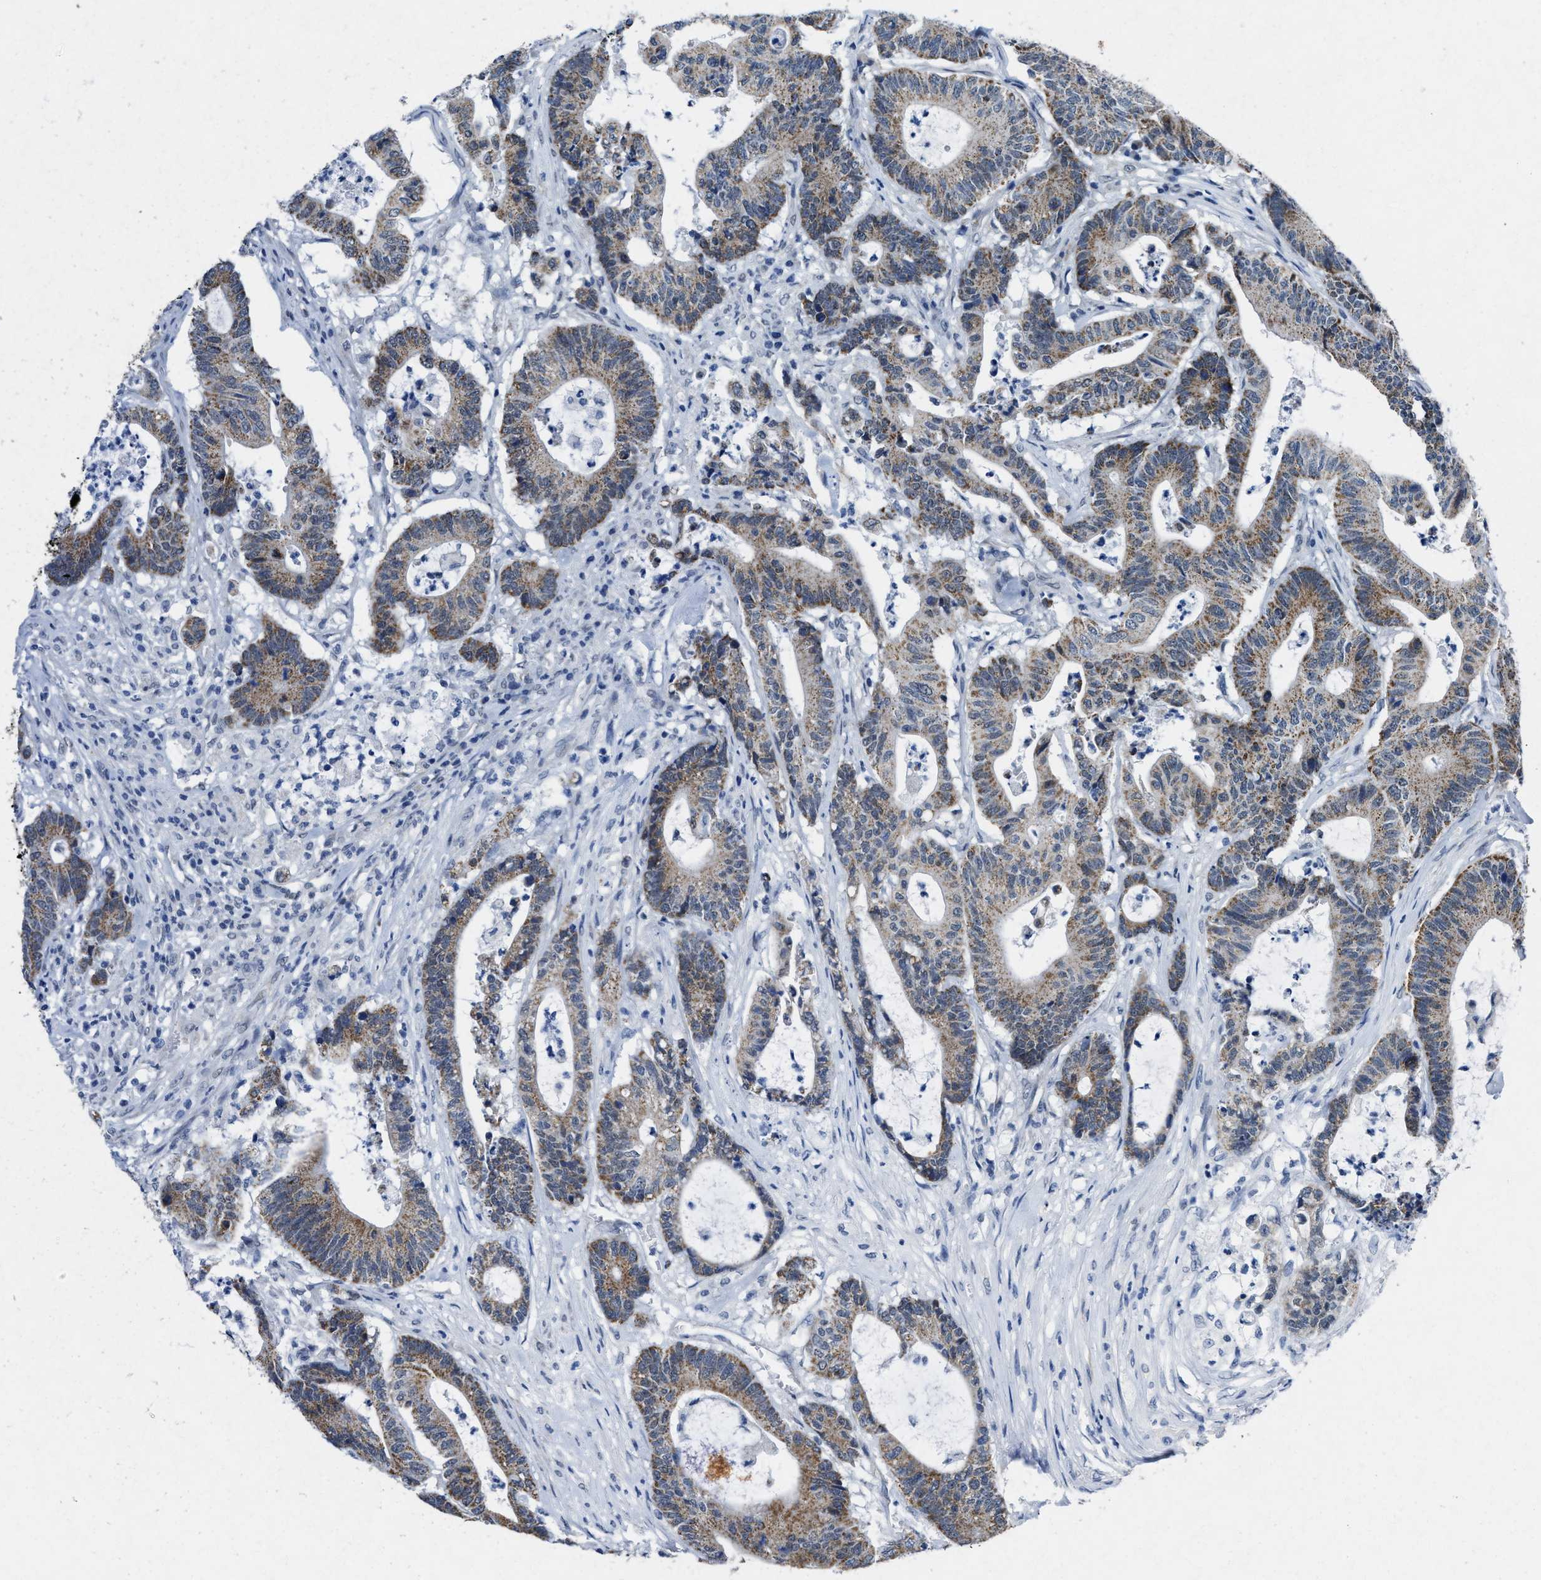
{"staining": {"intensity": "moderate", "quantity": ">75%", "location": "cytoplasmic/membranous"}, "tissue": "colorectal cancer", "cell_type": "Tumor cells", "image_type": "cancer", "snomed": [{"axis": "morphology", "description": "Adenocarcinoma, NOS"}, {"axis": "topography", "description": "Colon"}], "caption": "Immunohistochemical staining of human adenocarcinoma (colorectal) reveals medium levels of moderate cytoplasmic/membranous staining in approximately >75% of tumor cells.", "gene": "ID3", "patient": {"sex": "female", "age": 84}}